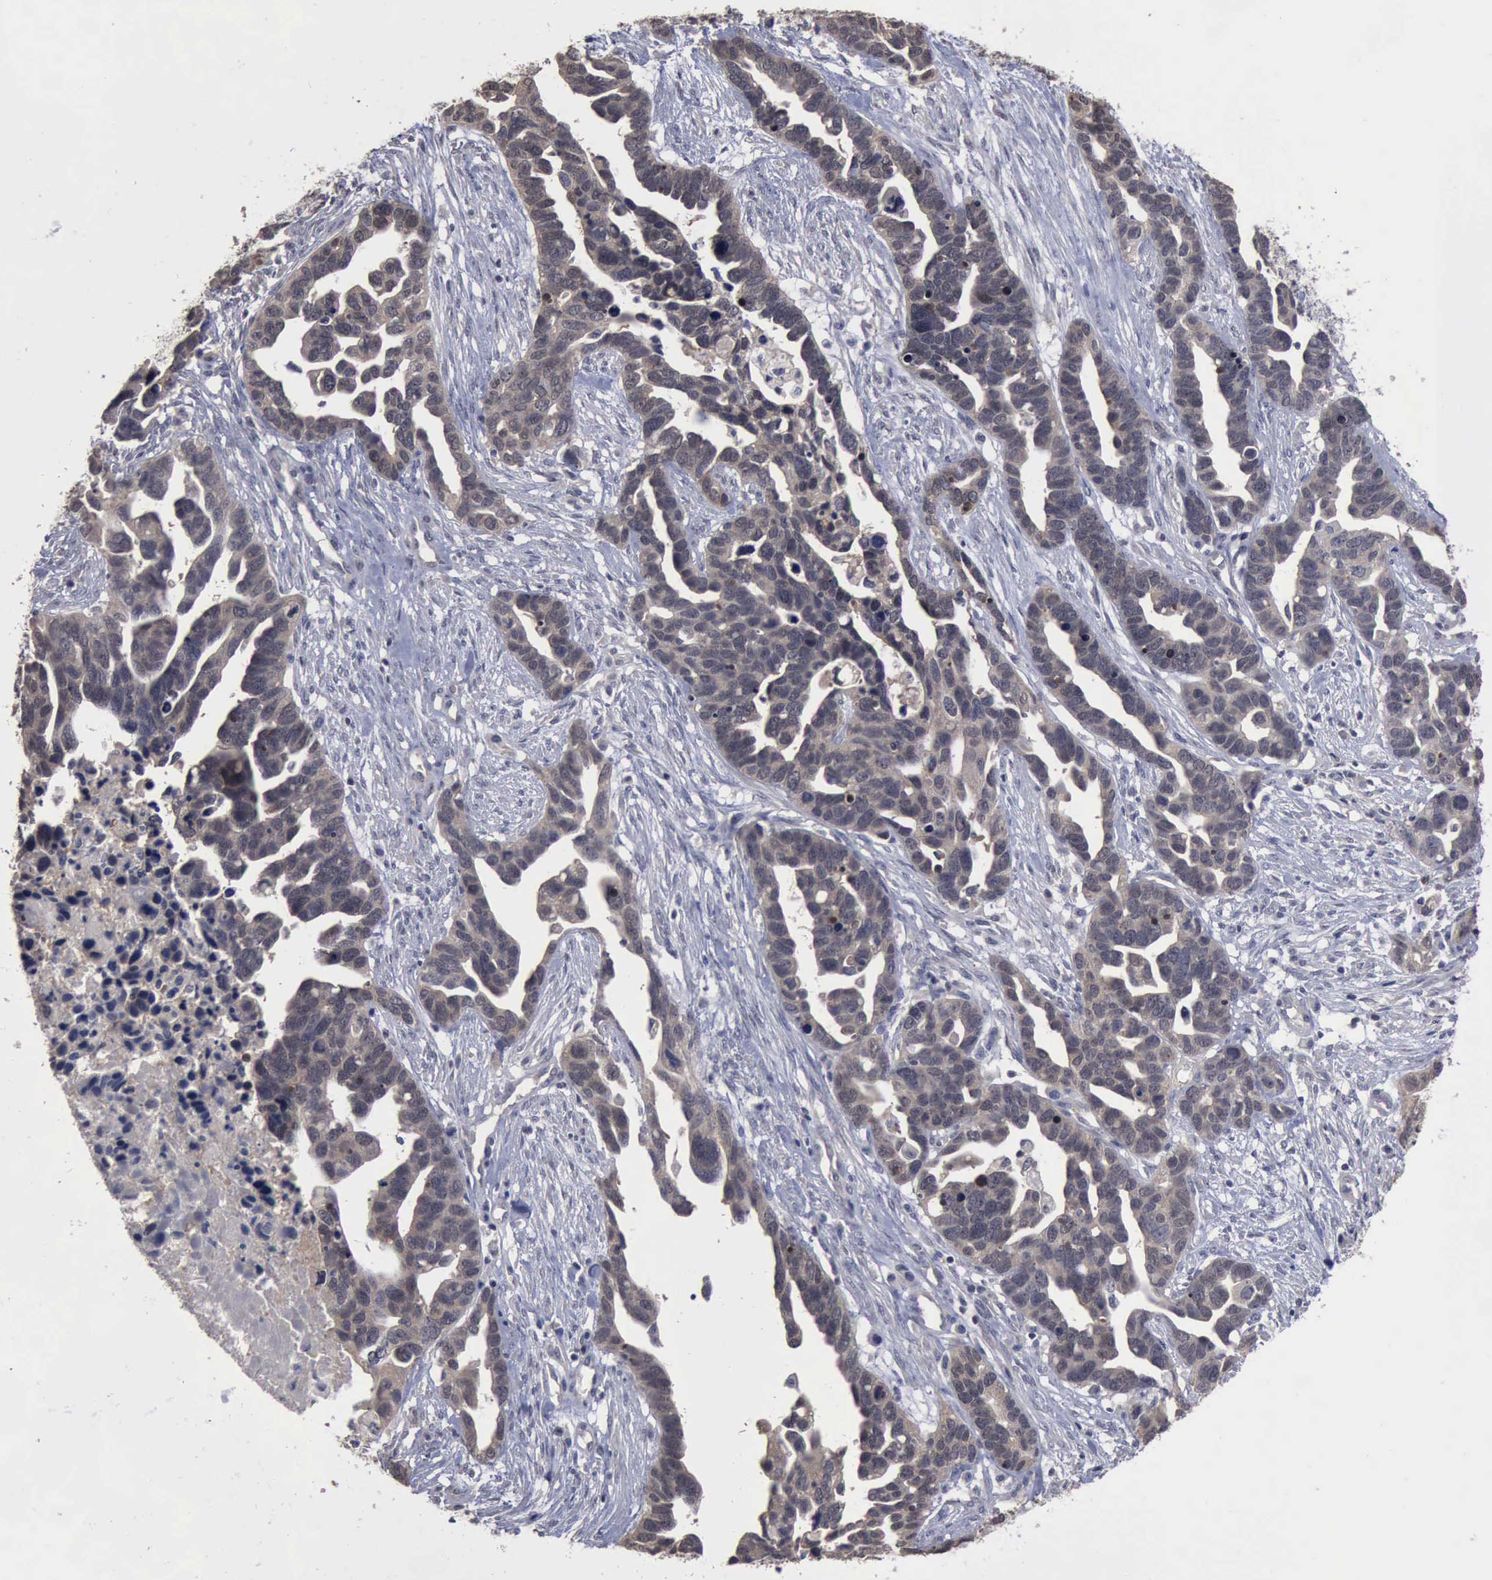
{"staining": {"intensity": "weak", "quantity": "25%-75%", "location": "cytoplasmic/membranous"}, "tissue": "ovarian cancer", "cell_type": "Tumor cells", "image_type": "cancer", "snomed": [{"axis": "morphology", "description": "Cystadenocarcinoma, serous, NOS"}, {"axis": "topography", "description": "Ovary"}], "caption": "This histopathology image demonstrates immunohistochemistry staining of human ovarian cancer (serous cystadenocarcinoma), with low weak cytoplasmic/membranous staining in about 25%-75% of tumor cells.", "gene": "CRKL", "patient": {"sex": "female", "age": 54}}